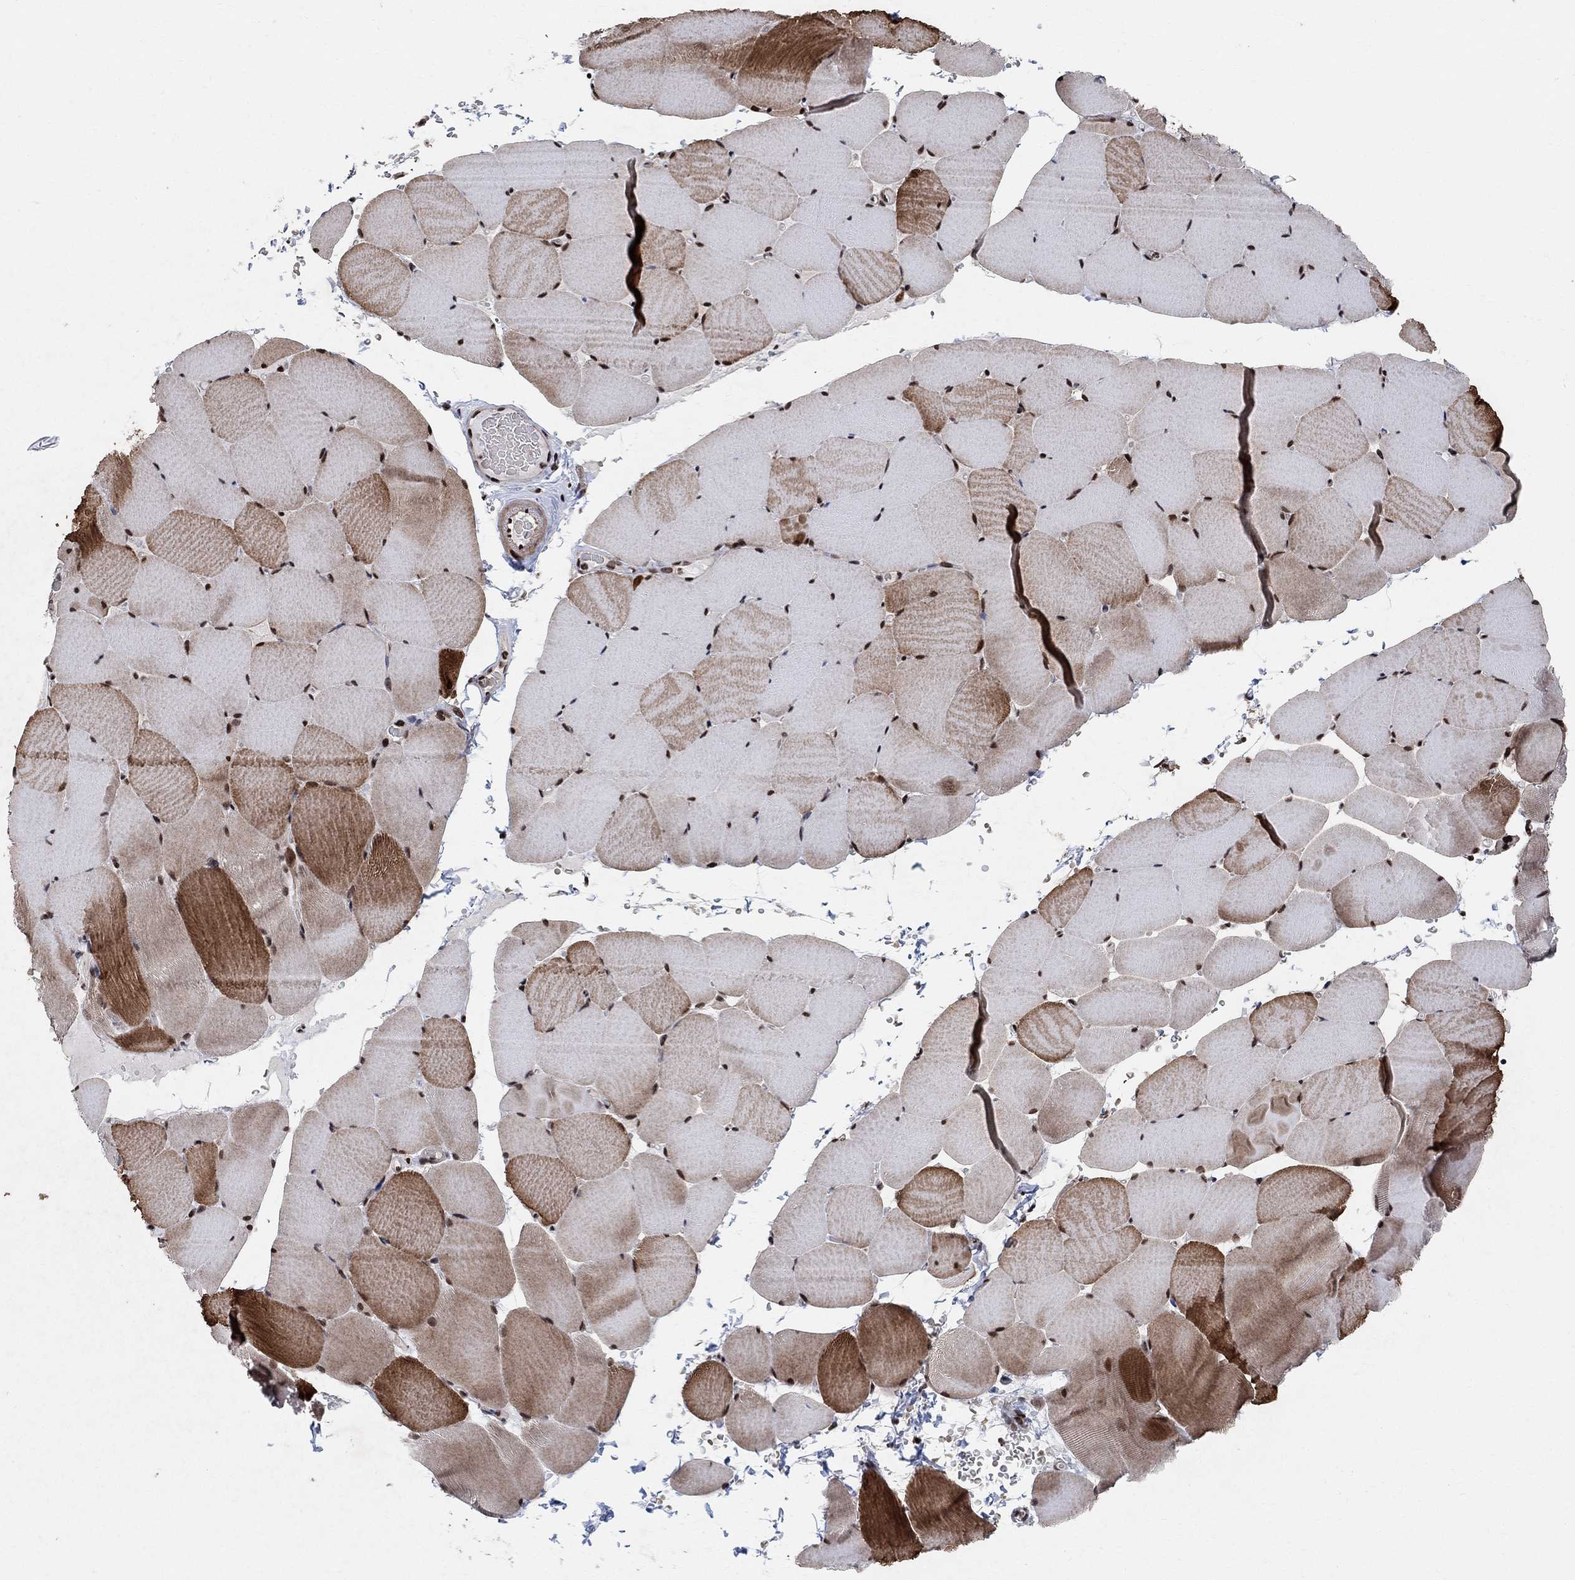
{"staining": {"intensity": "strong", "quantity": "<25%", "location": "cytoplasmic/membranous,nuclear"}, "tissue": "skeletal muscle", "cell_type": "Myocytes", "image_type": "normal", "snomed": [{"axis": "morphology", "description": "Normal tissue, NOS"}, {"axis": "topography", "description": "Skeletal muscle"}], "caption": "Immunohistochemical staining of unremarkable skeletal muscle demonstrates <25% levels of strong cytoplasmic/membranous,nuclear protein positivity in approximately <25% of myocytes.", "gene": "E4F1", "patient": {"sex": "female", "age": 37}}